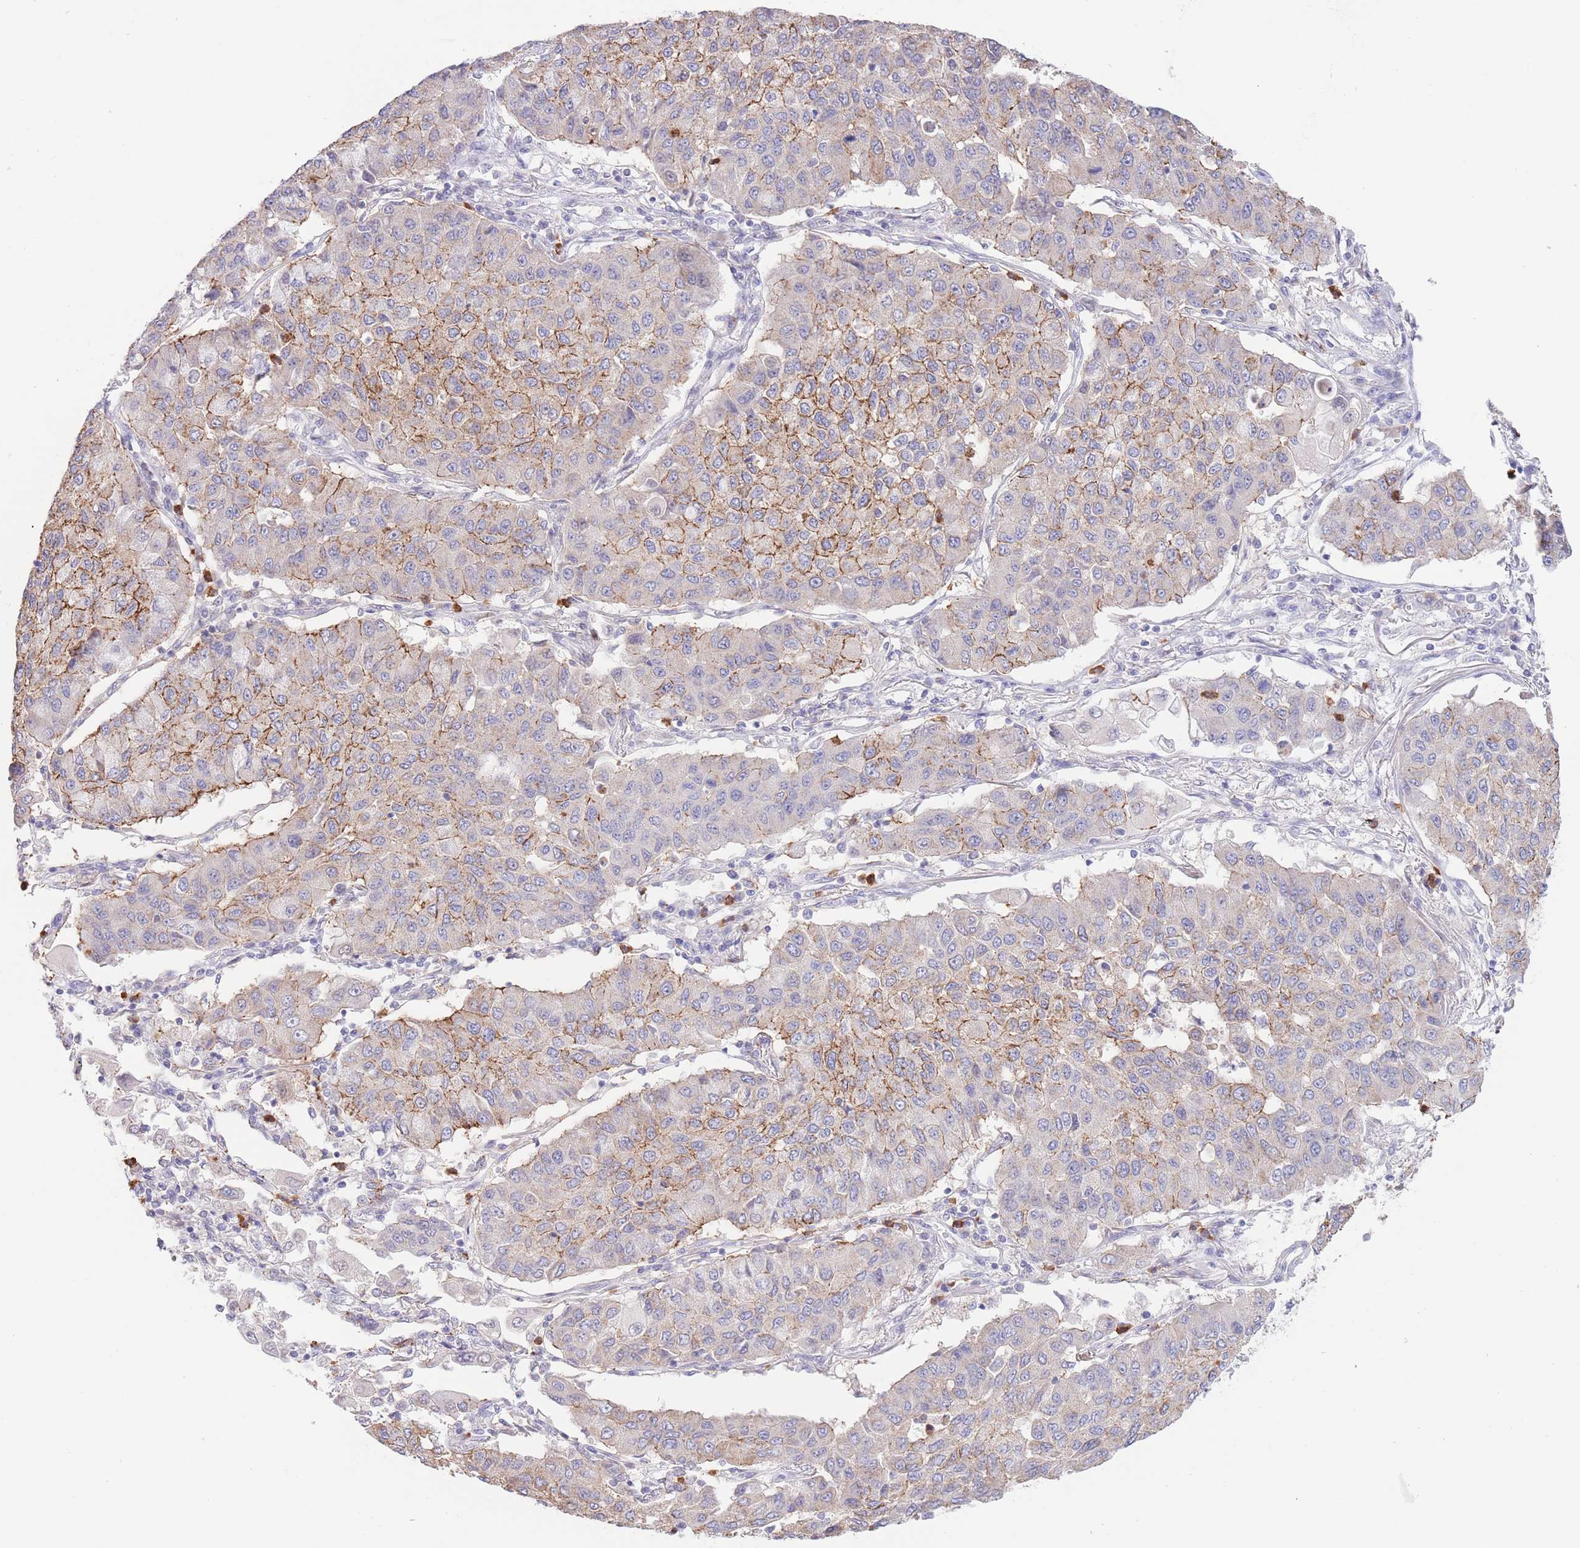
{"staining": {"intensity": "moderate", "quantity": "25%-75%", "location": "cytoplasmic/membranous"}, "tissue": "lung cancer", "cell_type": "Tumor cells", "image_type": "cancer", "snomed": [{"axis": "morphology", "description": "Squamous cell carcinoma, NOS"}, {"axis": "topography", "description": "Lung"}], "caption": "DAB immunohistochemical staining of human lung cancer (squamous cell carcinoma) displays moderate cytoplasmic/membranous protein staining in about 25%-75% of tumor cells.", "gene": "LCLAT1", "patient": {"sex": "male", "age": 74}}